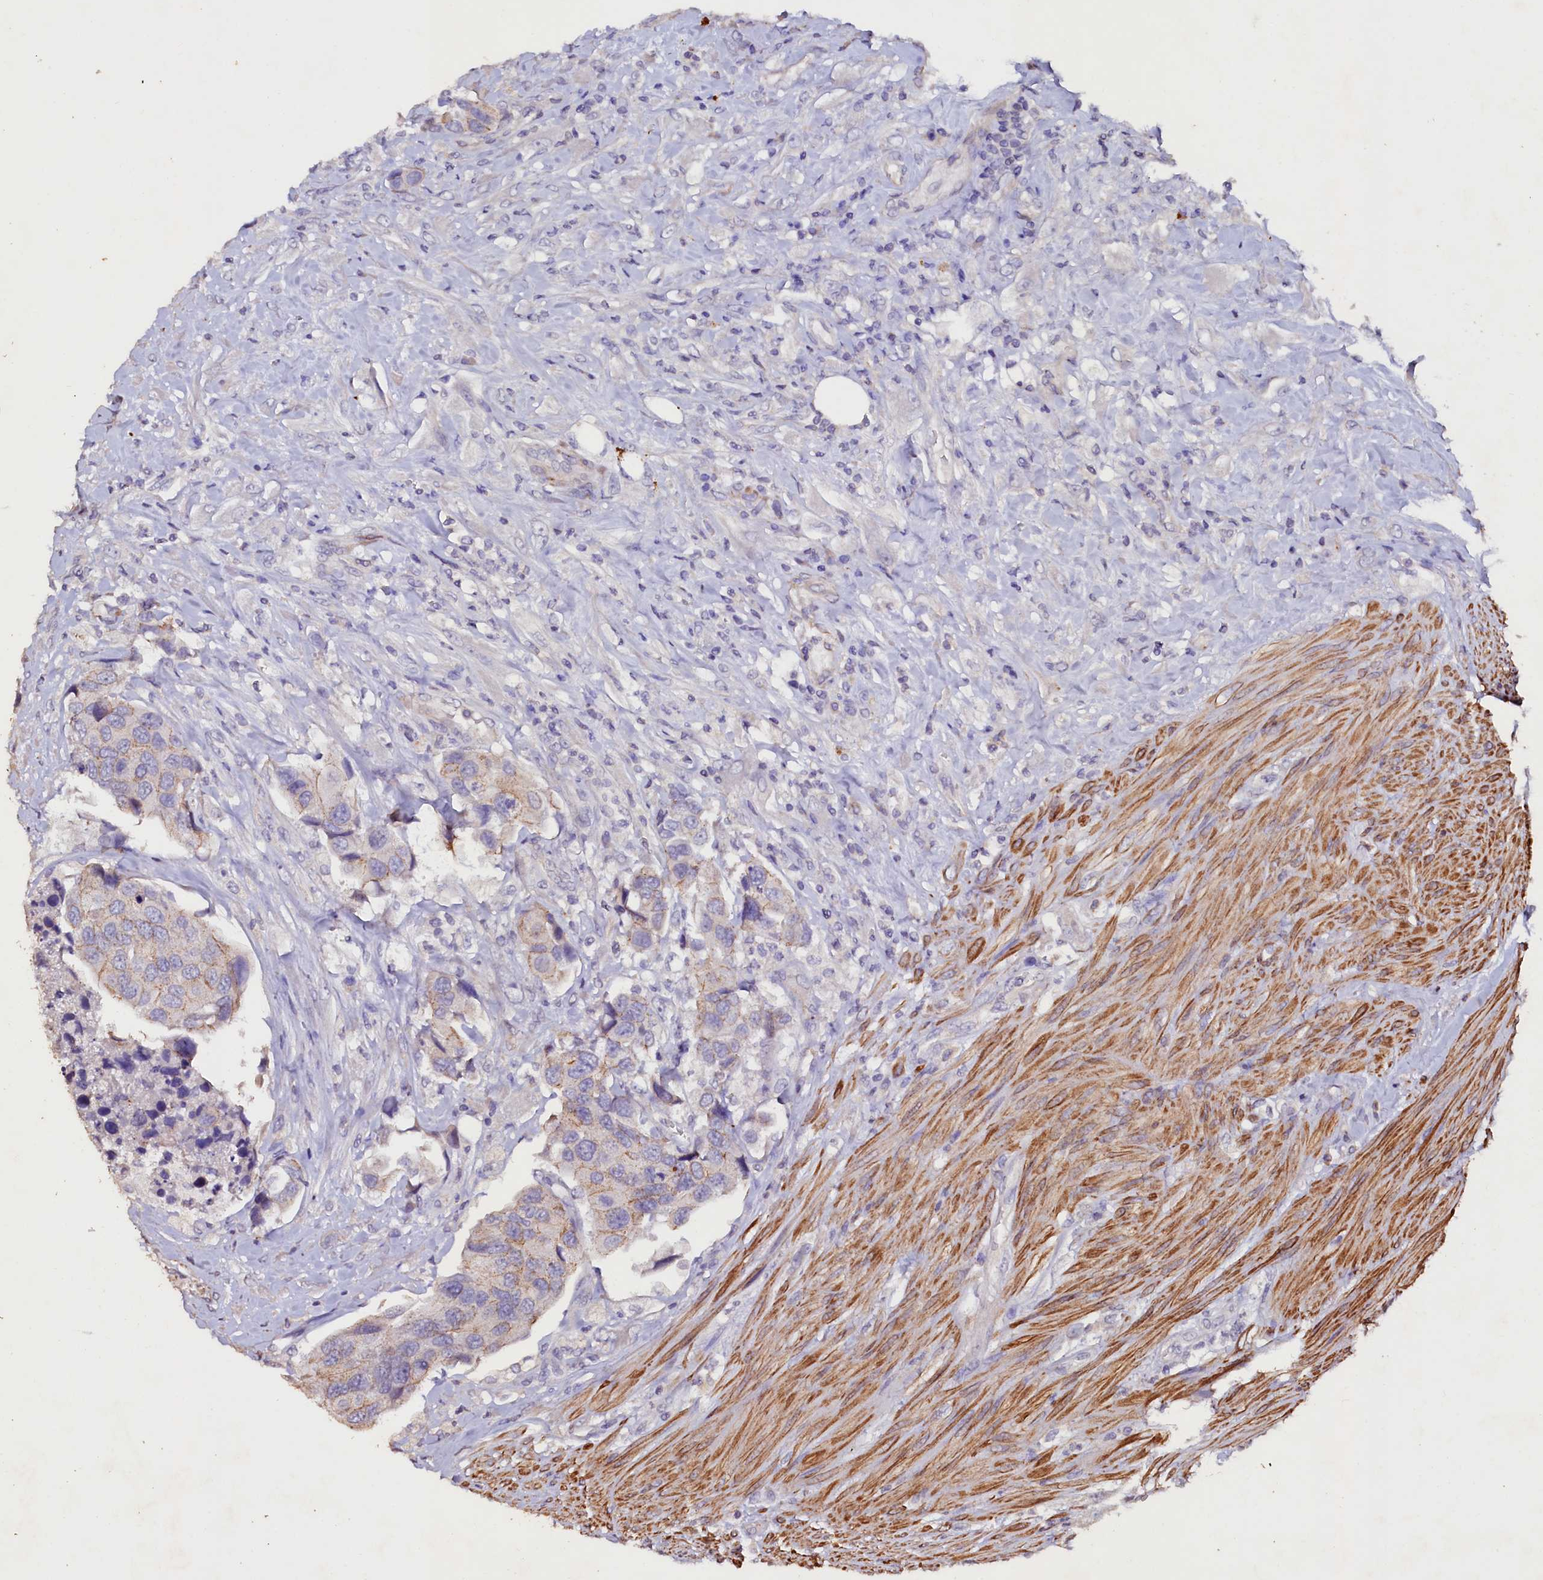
{"staining": {"intensity": "negative", "quantity": "none", "location": "none"}, "tissue": "urothelial cancer", "cell_type": "Tumor cells", "image_type": "cancer", "snomed": [{"axis": "morphology", "description": "Urothelial carcinoma, High grade"}, {"axis": "topography", "description": "Urinary bladder"}], "caption": "This is a photomicrograph of immunohistochemistry staining of urothelial cancer, which shows no staining in tumor cells.", "gene": "VPS36", "patient": {"sex": "male", "age": 74}}